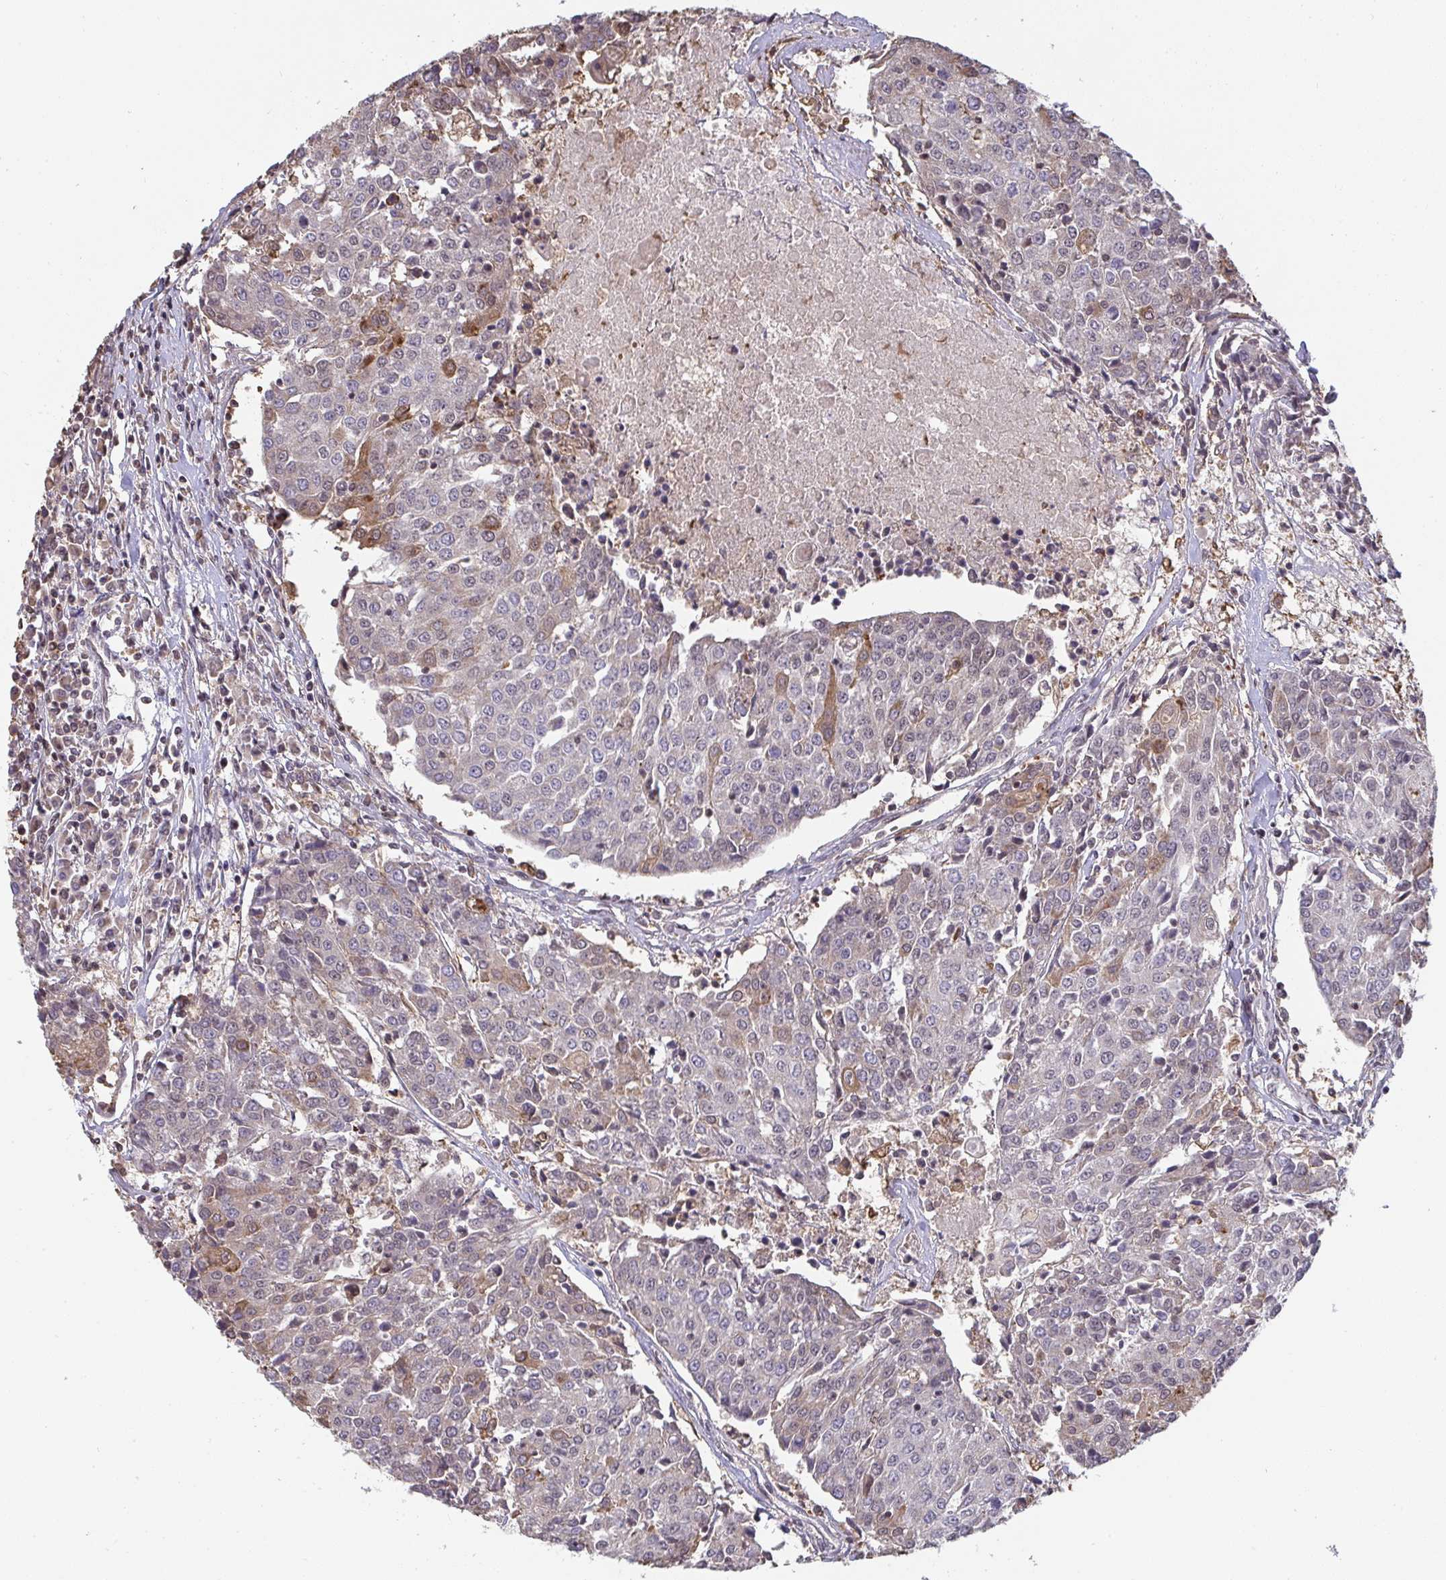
{"staining": {"intensity": "weak", "quantity": "<25%", "location": "cytoplasmic/membranous"}, "tissue": "urothelial cancer", "cell_type": "Tumor cells", "image_type": "cancer", "snomed": [{"axis": "morphology", "description": "Urothelial carcinoma, High grade"}, {"axis": "topography", "description": "Urinary bladder"}], "caption": "Immunohistochemistry photomicrograph of urothelial cancer stained for a protein (brown), which demonstrates no staining in tumor cells.", "gene": "SAP30", "patient": {"sex": "female", "age": 85}}